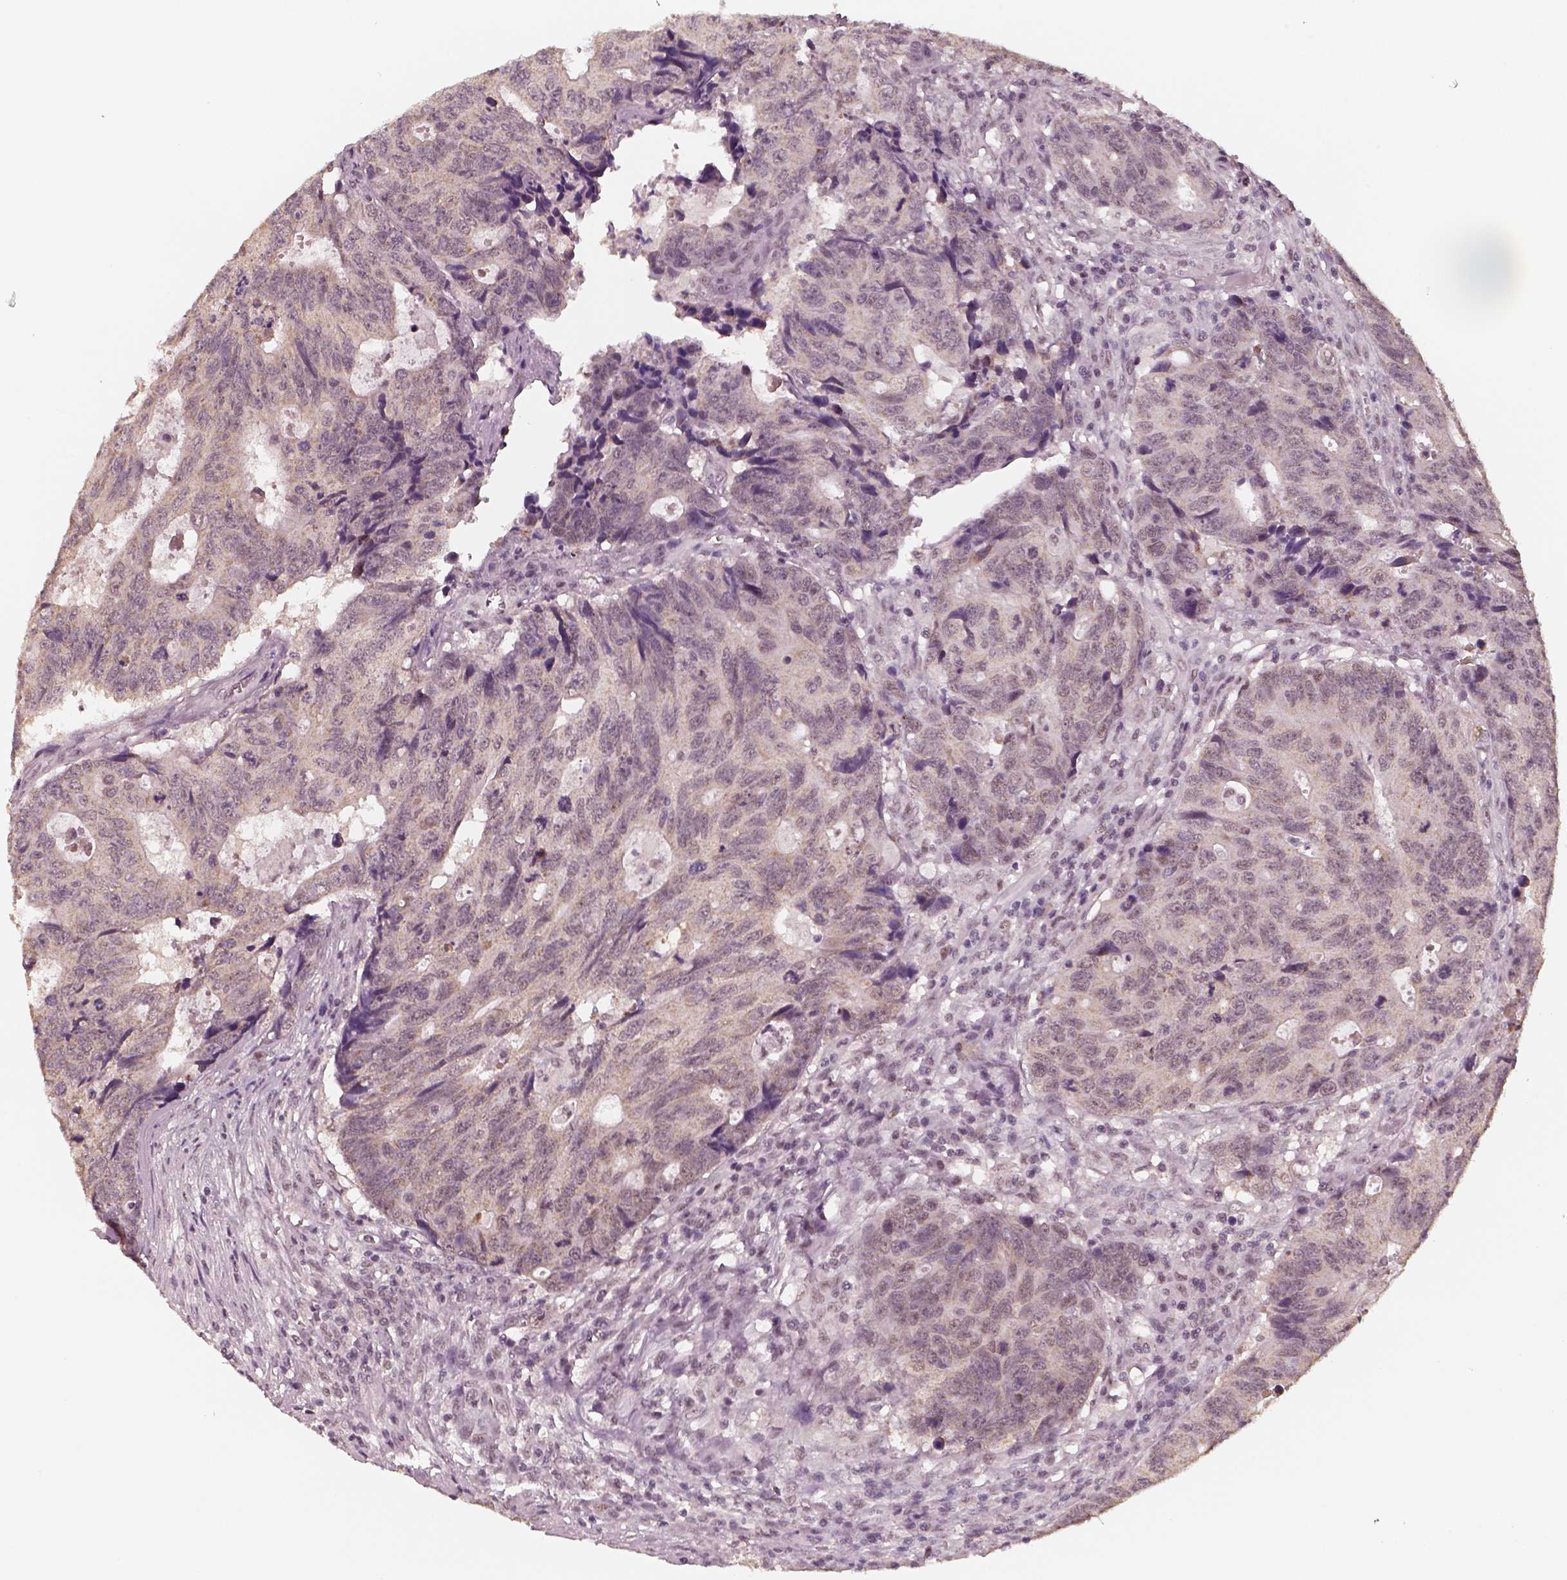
{"staining": {"intensity": "weak", "quantity": "<25%", "location": "nuclear"}, "tissue": "colorectal cancer", "cell_type": "Tumor cells", "image_type": "cancer", "snomed": [{"axis": "morphology", "description": "Adenocarcinoma, NOS"}, {"axis": "topography", "description": "Colon"}], "caption": "Tumor cells are negative for protein expression in human colorectal cancer (adenocarcinoma).", "gene": "ATXN7L3", "patient": {"sex": "female", "age": 77}}